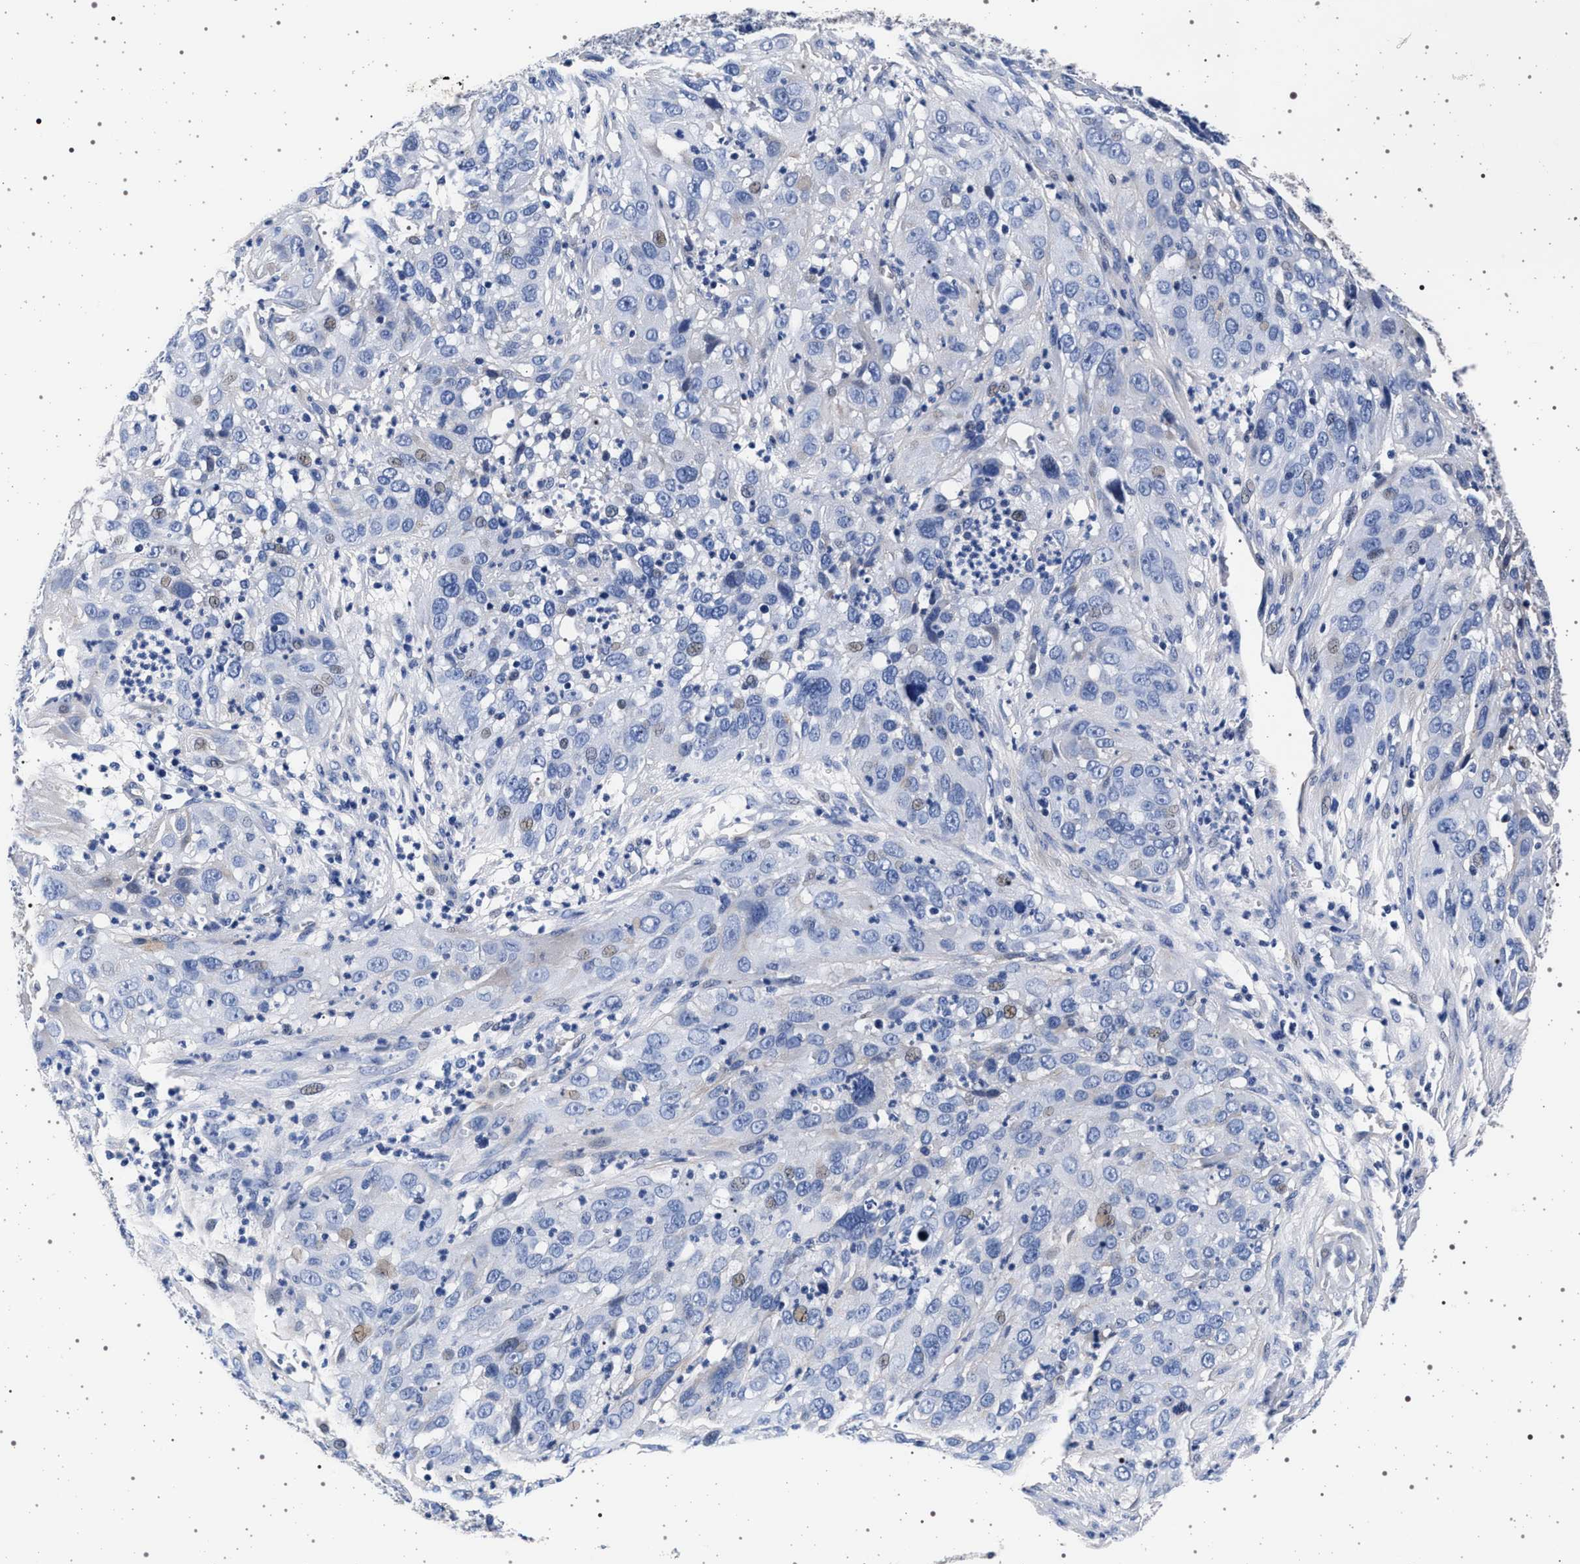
{"staining": {"intensity": "negative", "quantity": "none", "location": "none"}, "tissue": "cervical cancer", "cell_type": "Tumor cells", "image_type": "cancer", "snomed": [{"axis": "morphology", "description": "Squamous cell carcinoma, NOS"}, {"axis": "topography", "description": "Cervix"}], "caption": "This is a image of immunohistochemistry (IHC) staining of cervical squamous cell carcinoma, which shows no staining in tumor cells. (DAB (3,3'-diaminobenzidine) immunohistochemistry (IHC) with hematoxylin counter stain).", "gene": "SLC9A1", "patient": {"sex": "female", "age": 32}}